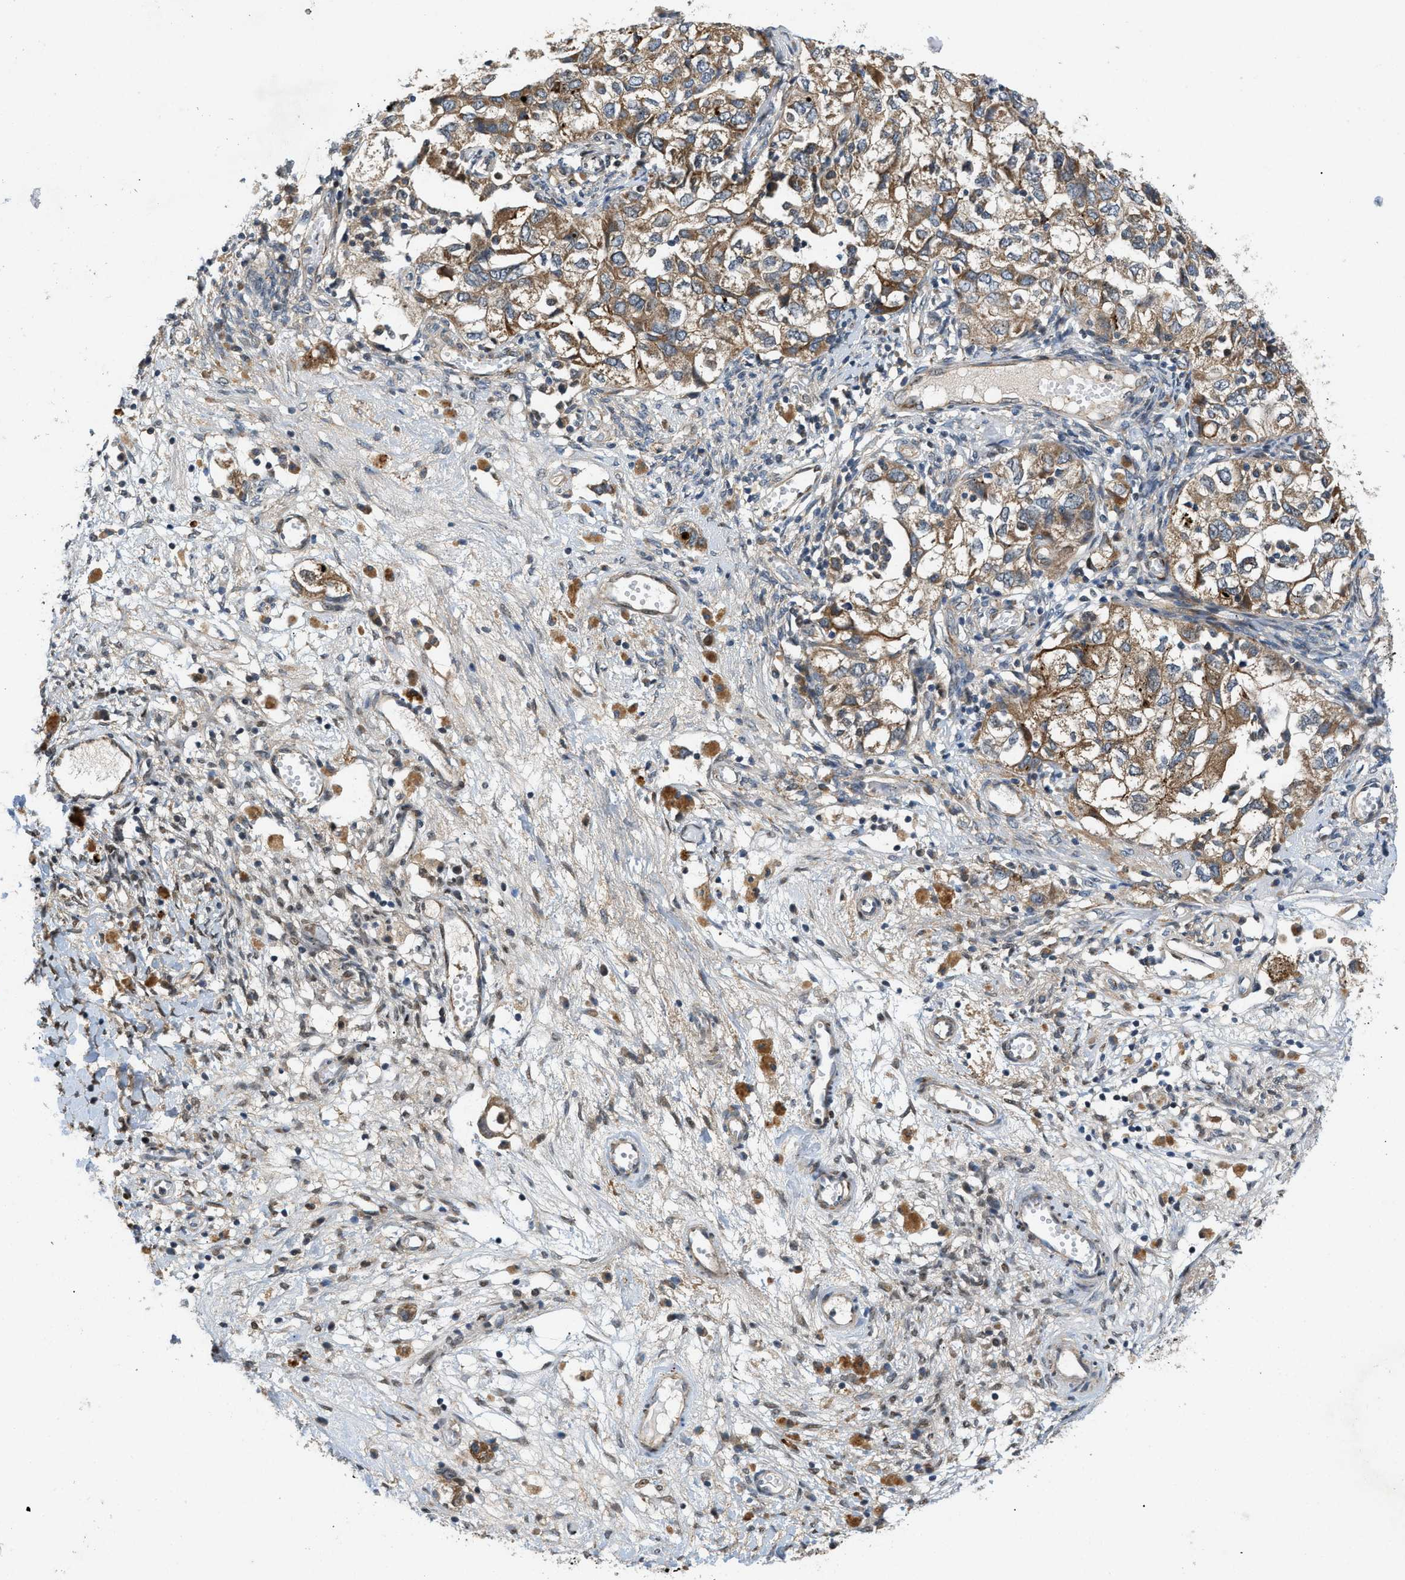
{"staining": {"intensity": "moderate", "quantity": ">75%", "location": "cytoplasmic/membranous"}, "tissue": "ovarian cancer", "cell_type": "Tumor cells", "image_type": "cancer", "snomed": [{"axis": "morphology", "description": "Carcinoma, NOS"}, {"axis": "morphology", "description": "Cystadenocarcinoma, serous, NOS"}, {"axis": "topography", "description": "Ovary"}], "caption": "Ovarian cancer tissue displays moderate cytoplasmic/membranous staining in approximately >75% of tumor cells, visualized by immunohistochemistry.", "gene": "ZNF599", "patient": {"sex": "female", "age": 69}}